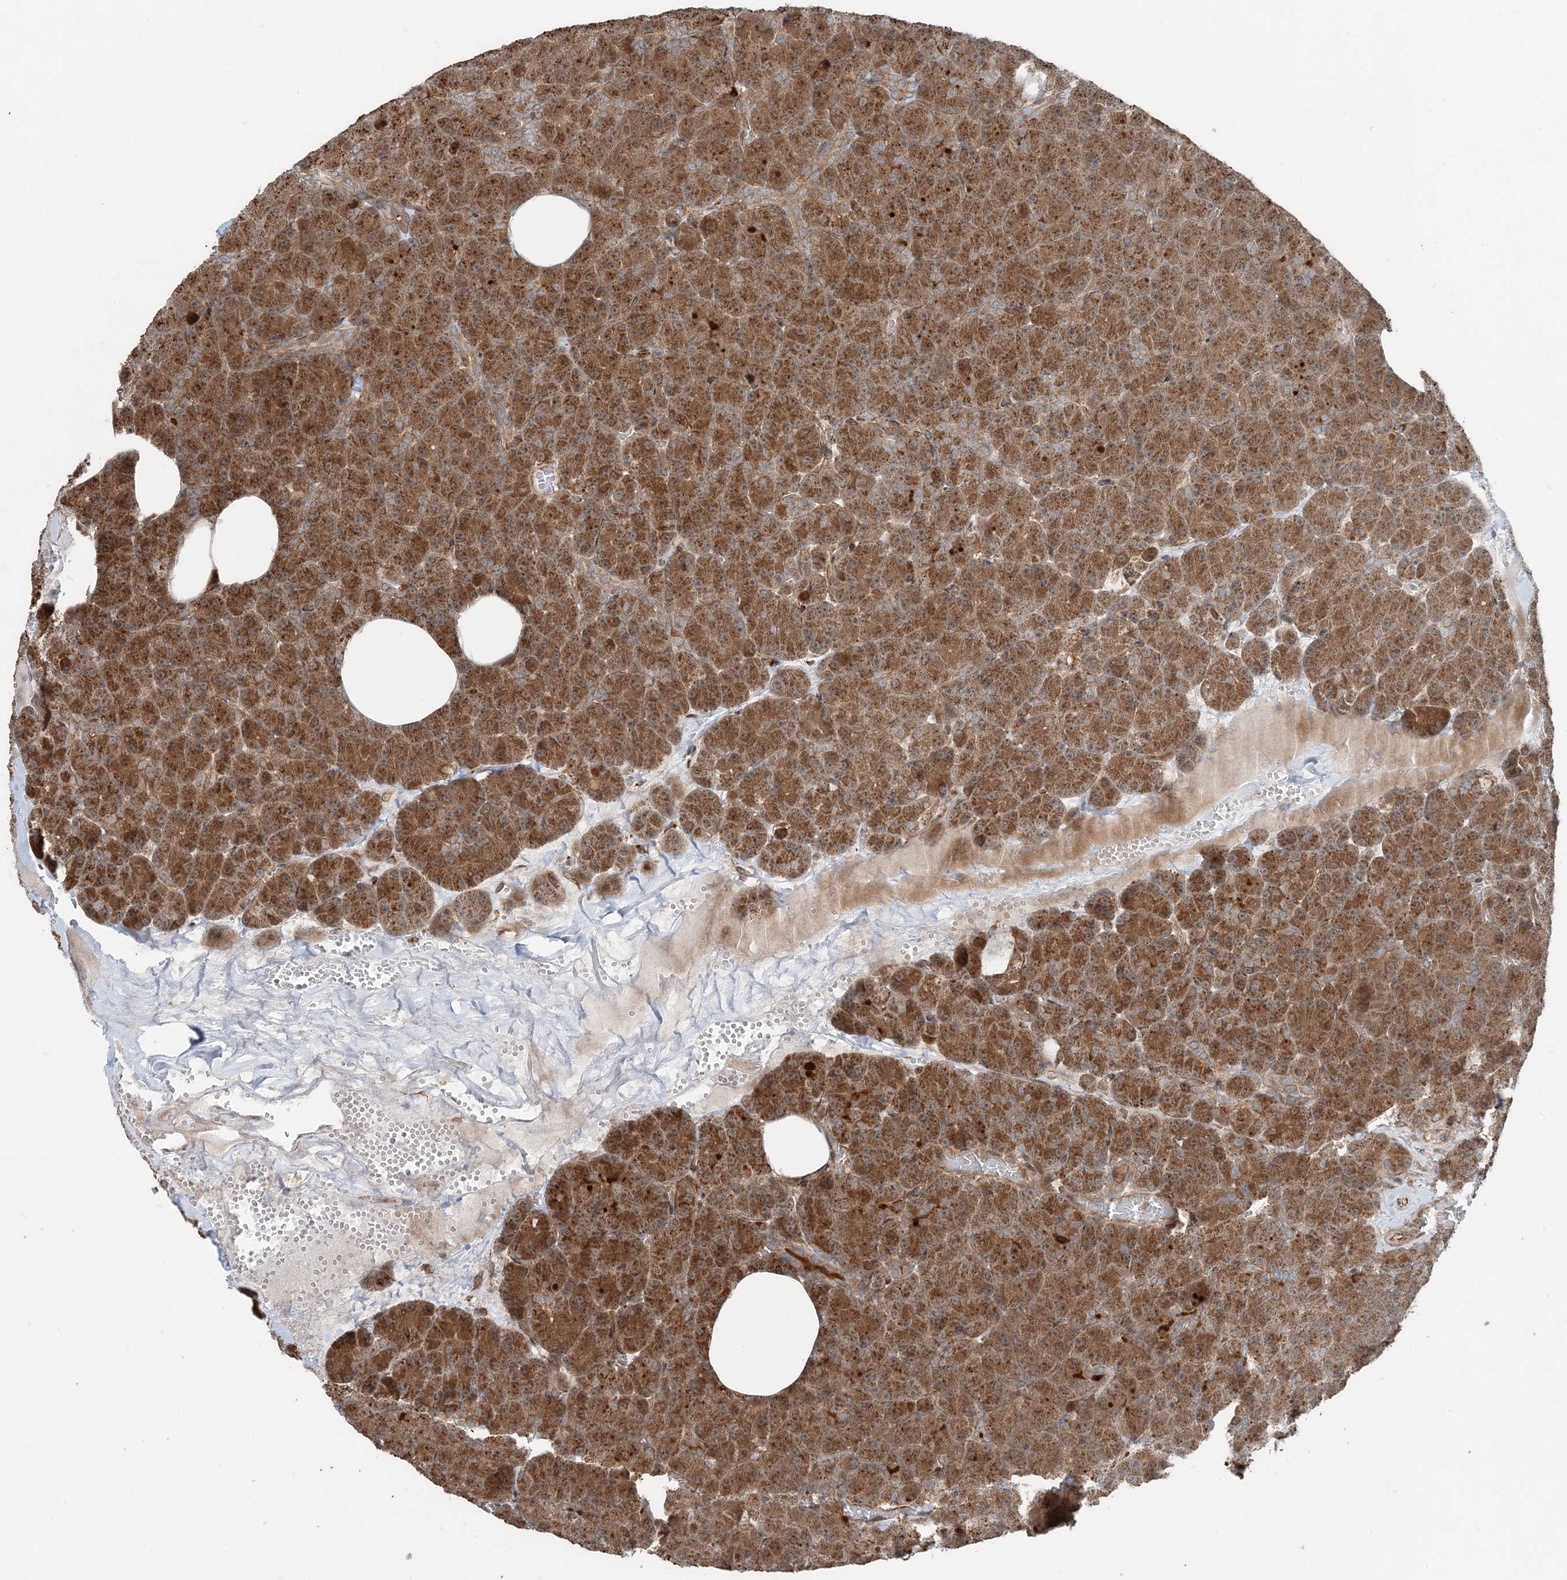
{"staining": {"intensity": "moderate", "quantity": ">75%", "location": "cytoplasmic/membranous"}, "tissue": "pancreas", "cell_type": "Exocrine glandular cells", "image_type": "normal", "snomed": [{"axis": "morphology", "description": "Normal tissue, NOS"}, {"axis": "morphology", "description": "Carcinoid, malignant, NOS"}, {"axis": "topography", "description": "Pancreas"}], "caption": "Protein staining displays moderate cytoplasmic/membranous positivity in about >75% of exocrine glandular cells in benign pancreas. (Stains: DAB (3,3'-diaminobenzidine) in brown, nuclei in blue, Microscopy: brightfield microscopy at high magnification).", "gene": "EDEM2", "patient": {"sex": "female", "age": 35}}